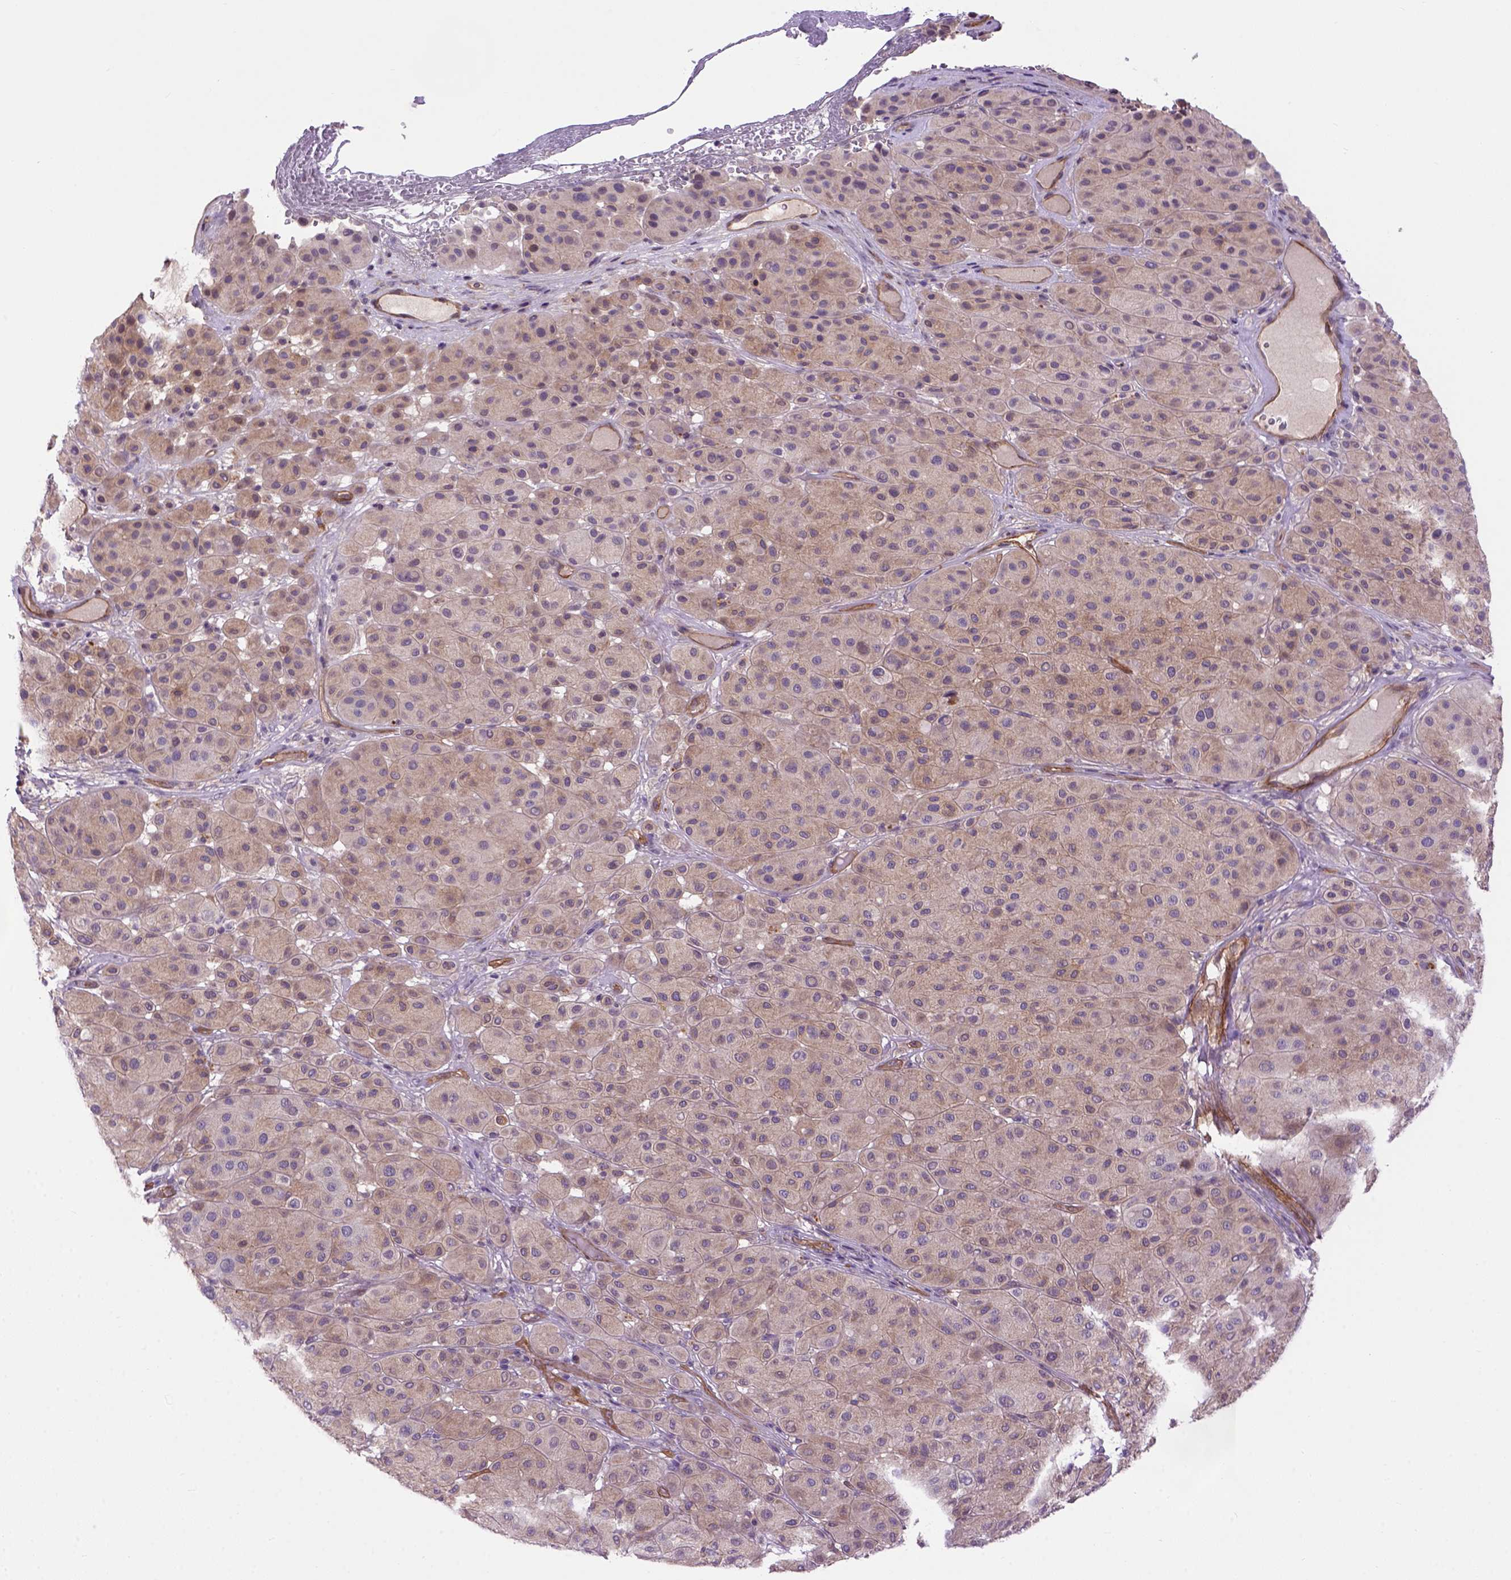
{"staining": {"intensity": "weak", "quantity": ">75%", "location": "cytoplasmic/membranous"}, "tissue": "melanoma", "cell_type": "Tumor cells", "image_type": "cancer", "snomed": [{"axis": "morphology", "description": "Malignant melanoma, Metastatic site"}, {"axis": "topography", "description": "Smooth muscle"}], "caption": "Tumor cells exhibit weak cytoplasmic/membranous positivity in about >75% of cells in melanoma. (DAB (3,3'-diaminobenzidine) IHC with brightfield microscopy, high magnification).", "gene": "CASKIN2", "patient": {"sex": "male", "age": 41}}